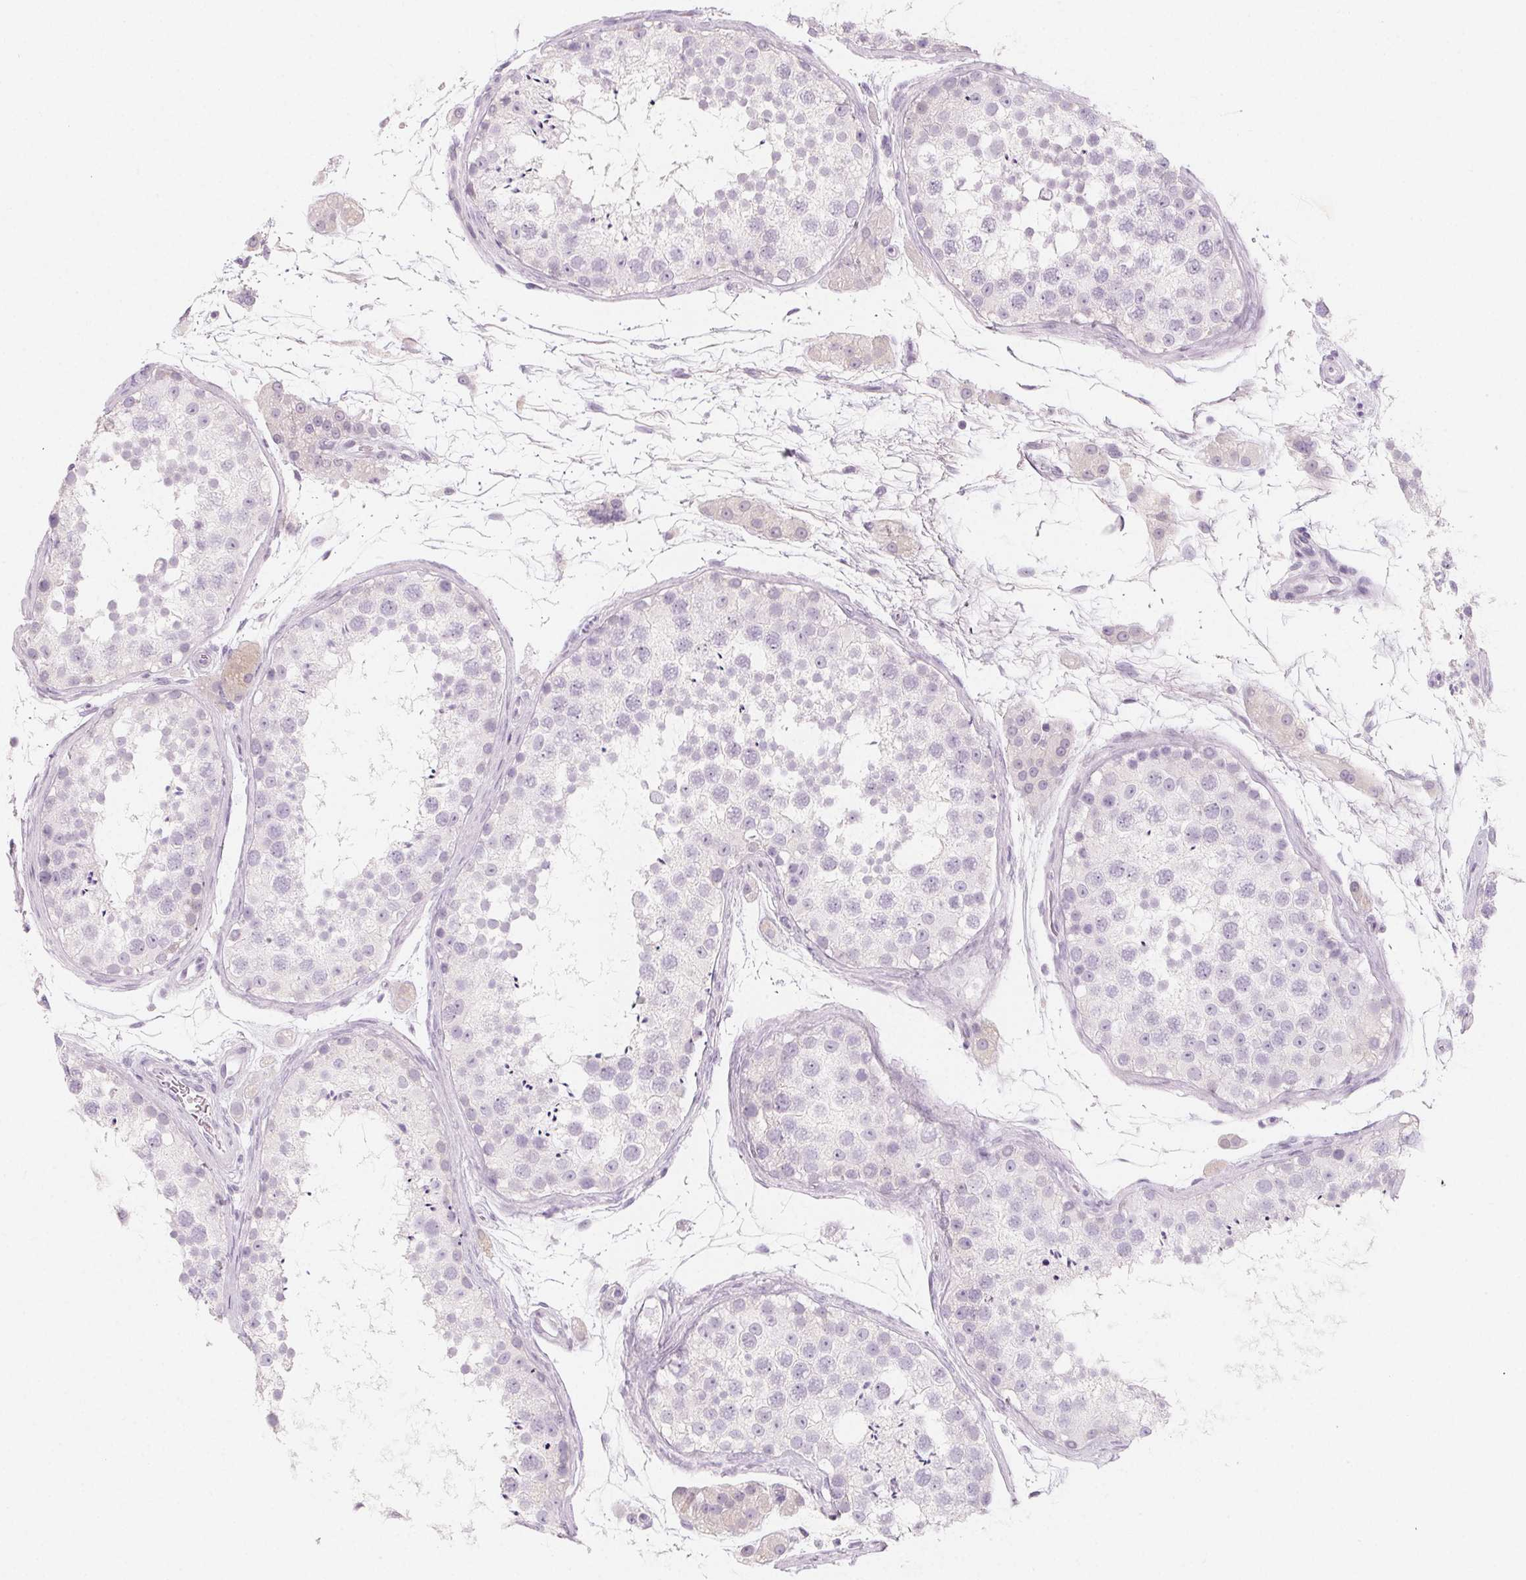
{"staining": {"intensity": "negative", "quantity": "none", "location": "none"}, "tissue": "testis", "cell_type": "Cells in seminiferous ducts", "image_type": "normal", "snomed": [{"axis": "morphology", "description": "Normal tissue, NOS"}, {"axis": "topography", "description": "Testis"}], "caption": "Cells in seminiferous ducts are negative for brown protein staining in benign testis. (DAB IHC with hematoxylin counter stain).", "gene": "SH3GL2", "patient": {"sex": "male", "age": 41}}